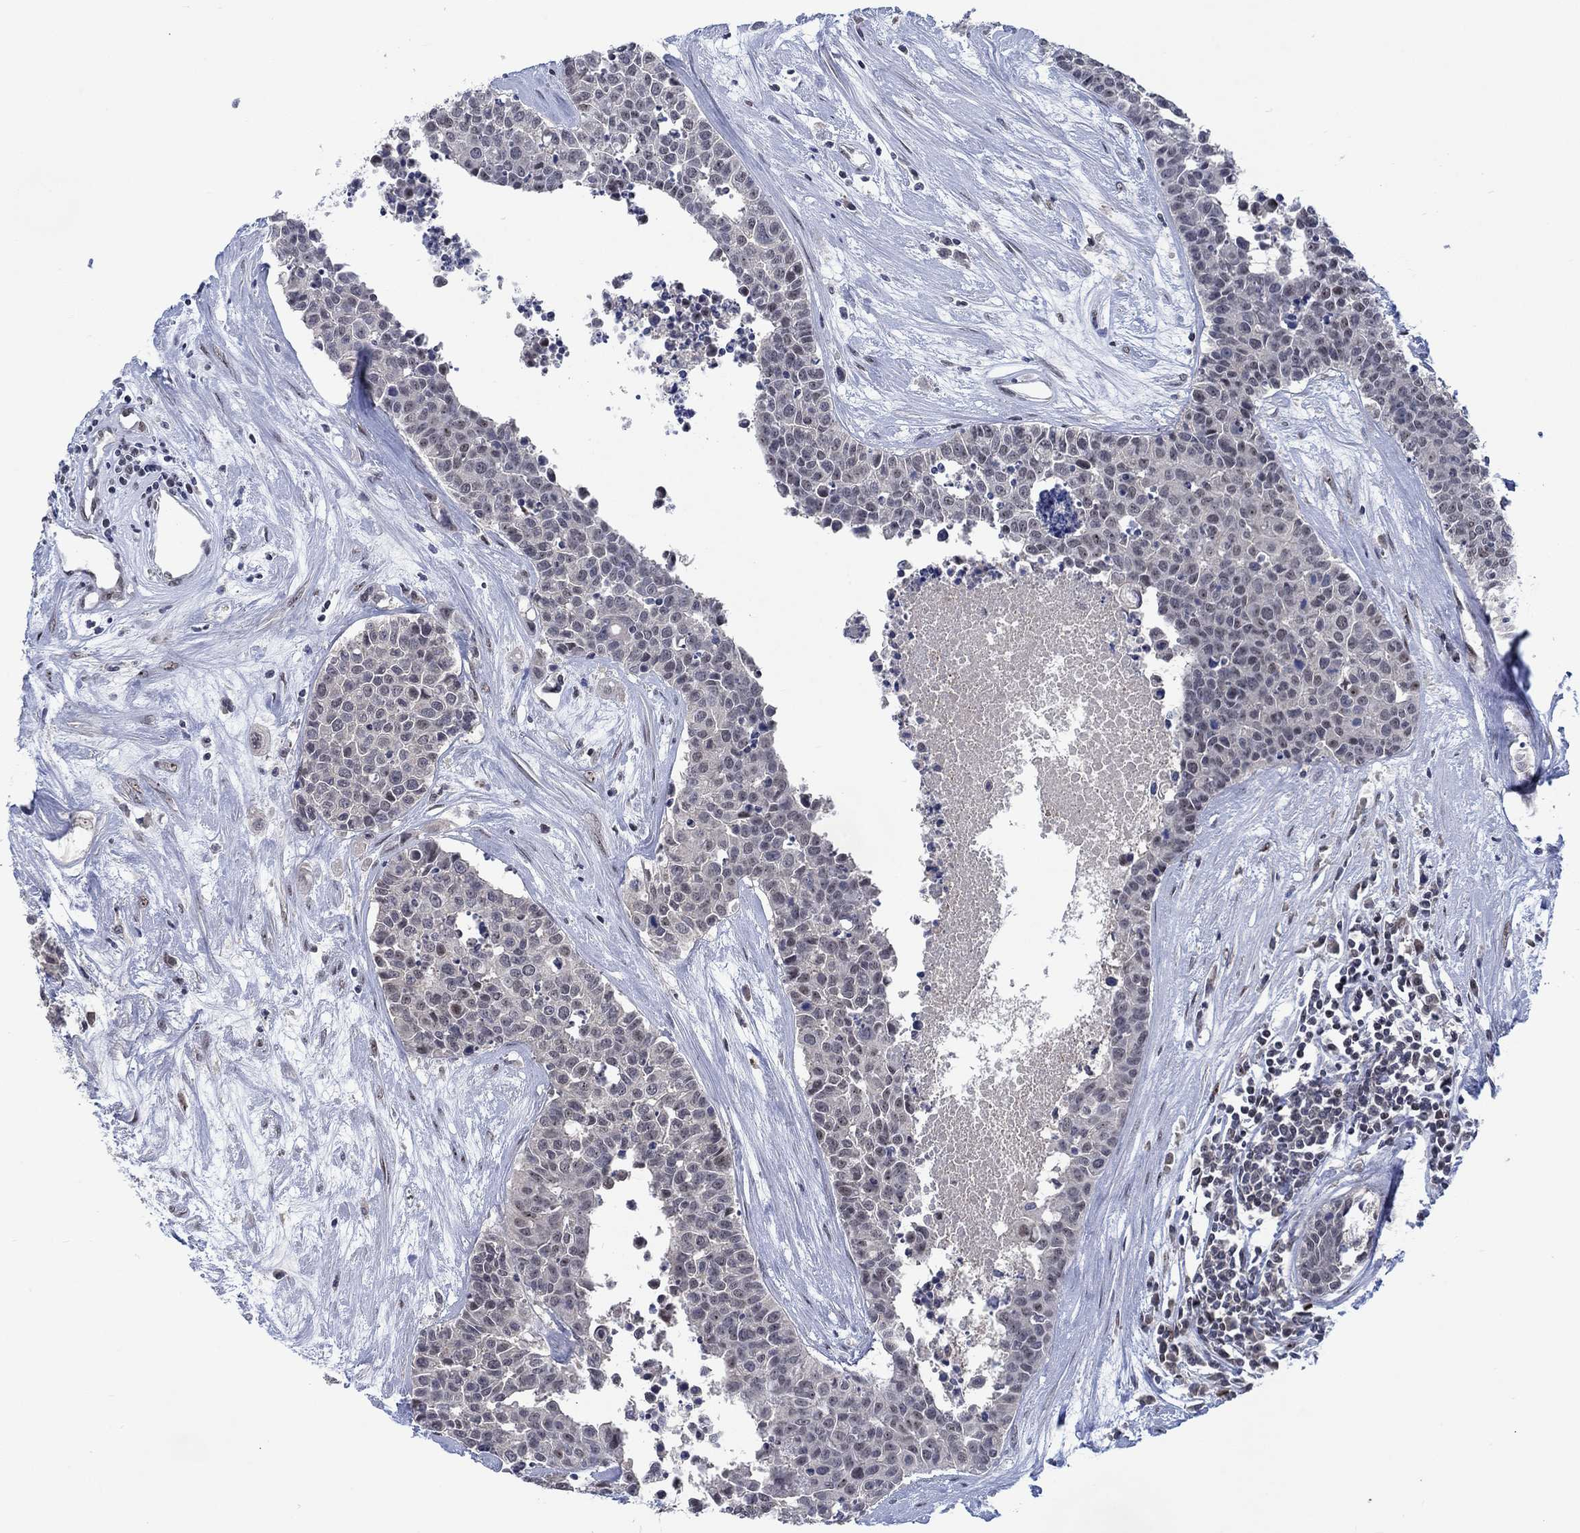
{"staining": {"intensity": "negative", "quantity": "none", "location": "none"}, "tissue": "carcinoid", "cell_type": "Tumor cells", "image_type": "cancer", "snomed": [{"axis": "morphology", "description": "Carcinoid, malignant, NOS"}, {"axis": "topography", "description": "Colon"}], "caption": "Tumor cells show no significant protein positivity in carcinoid. The staining is performed using DAB (3,3'-diaminobenzidine) brown chromogen with nuclei counter-stained in using hematoxylin.", "gene": "HTN1", "patient": {"sex": "male", "age": 81}}